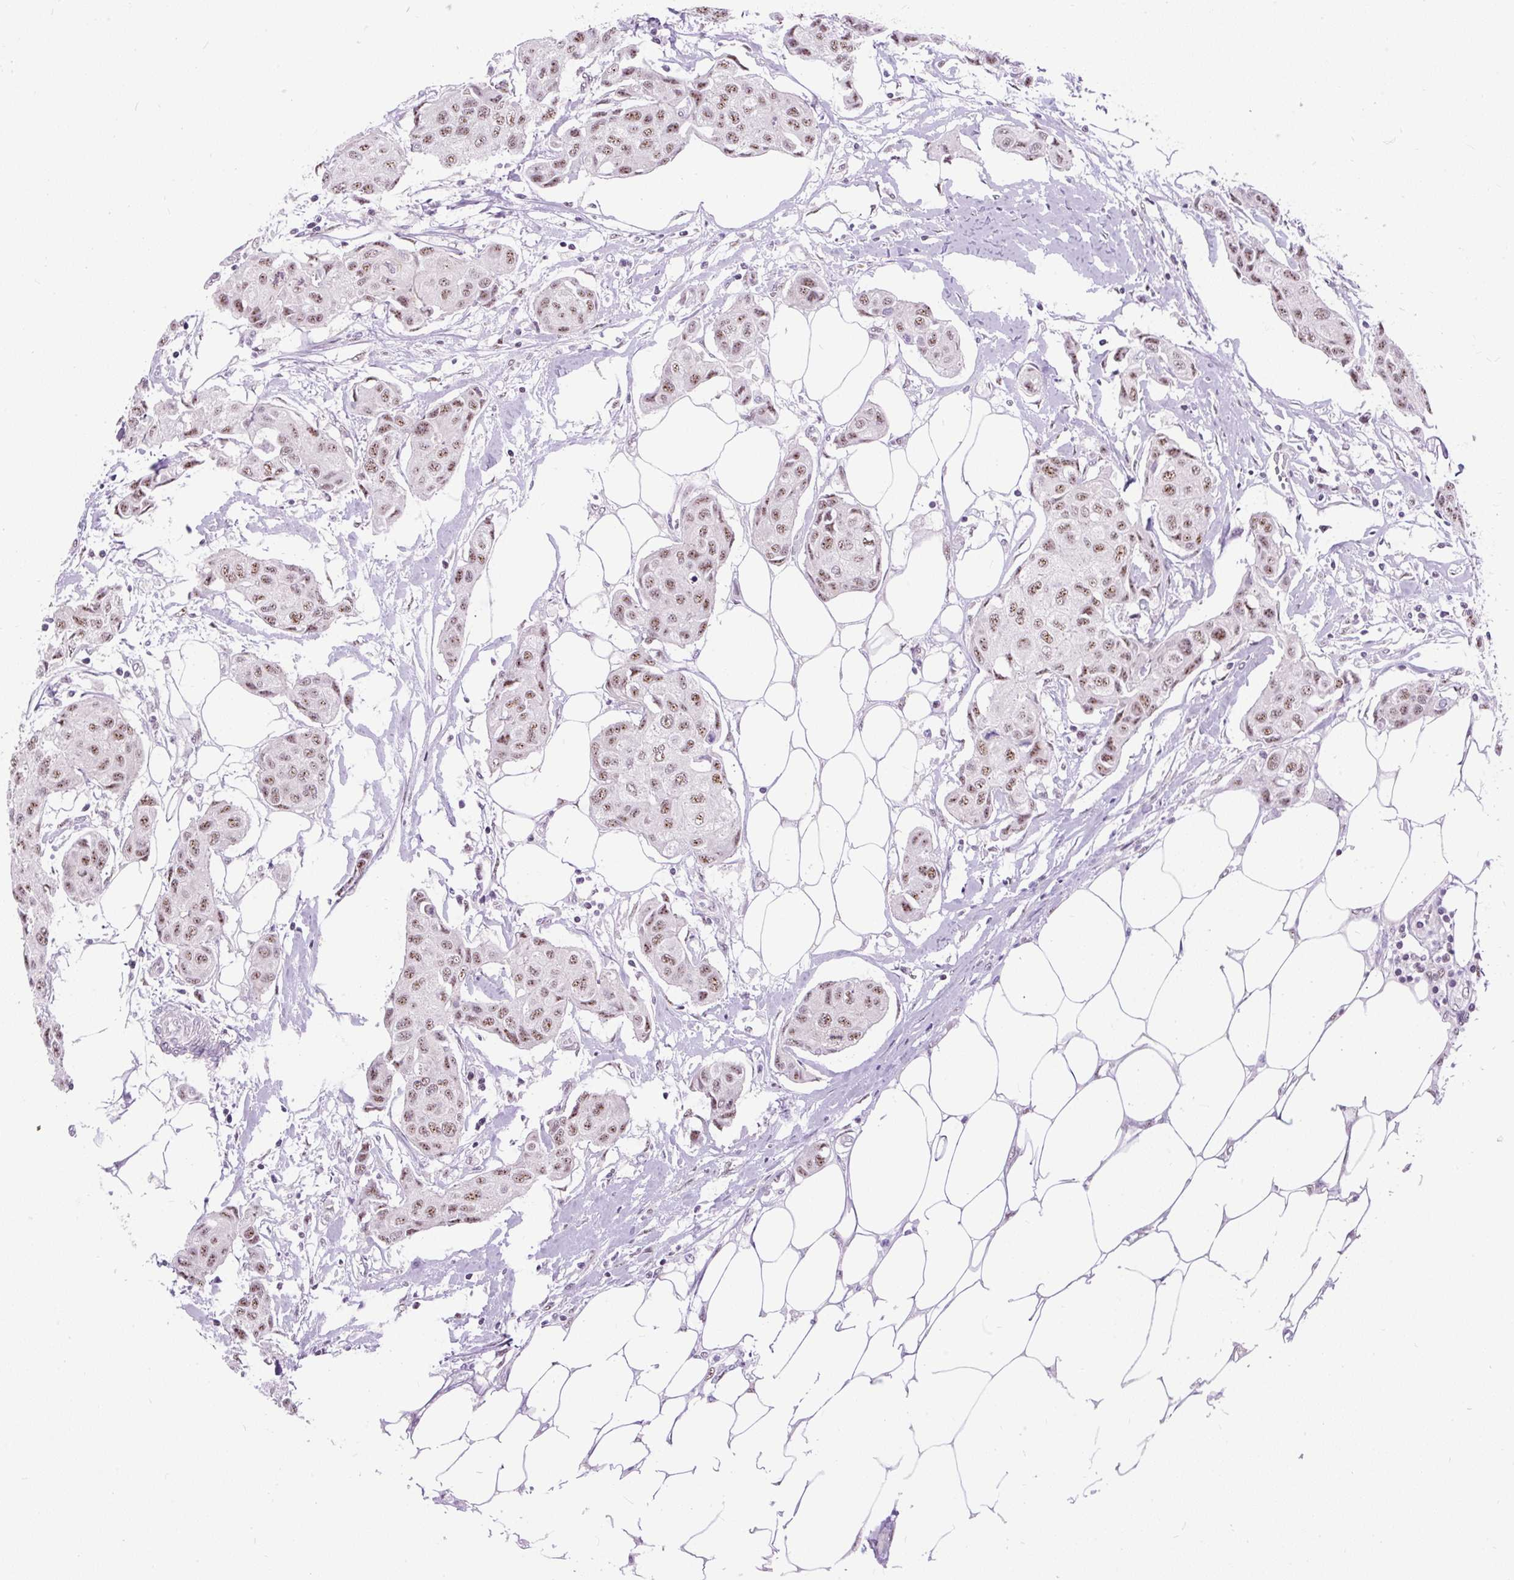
{"staining": {"intensity": "moderate", "quantity": ">75%", "location": "nuclear"}, "tissue": "breast cancer", "cell_type": "Tumor cells", "image_type": "cancer", "snomed": [{"axis": "morphology", "description": "Duct carcinoma"}, {"axis": "topography", "description": "Breast"}, {"axis": "topography", "description": "Lymph node"}], "caption": "Immunohistochemistry (IHC) staining of breast cancer, which demonstrates medium levels of moderate nuclear expression in approximately >75% of tumor cells indicating moderate nuclear protein positivity. The staining was performed using DAB (3,3'-diaminobenzidine) (brown) for protein detection and nuclei were counterstained in hematoxylin (blue).", "gene": "SMC5", "patient": {"sex": "female", "age": 80}}